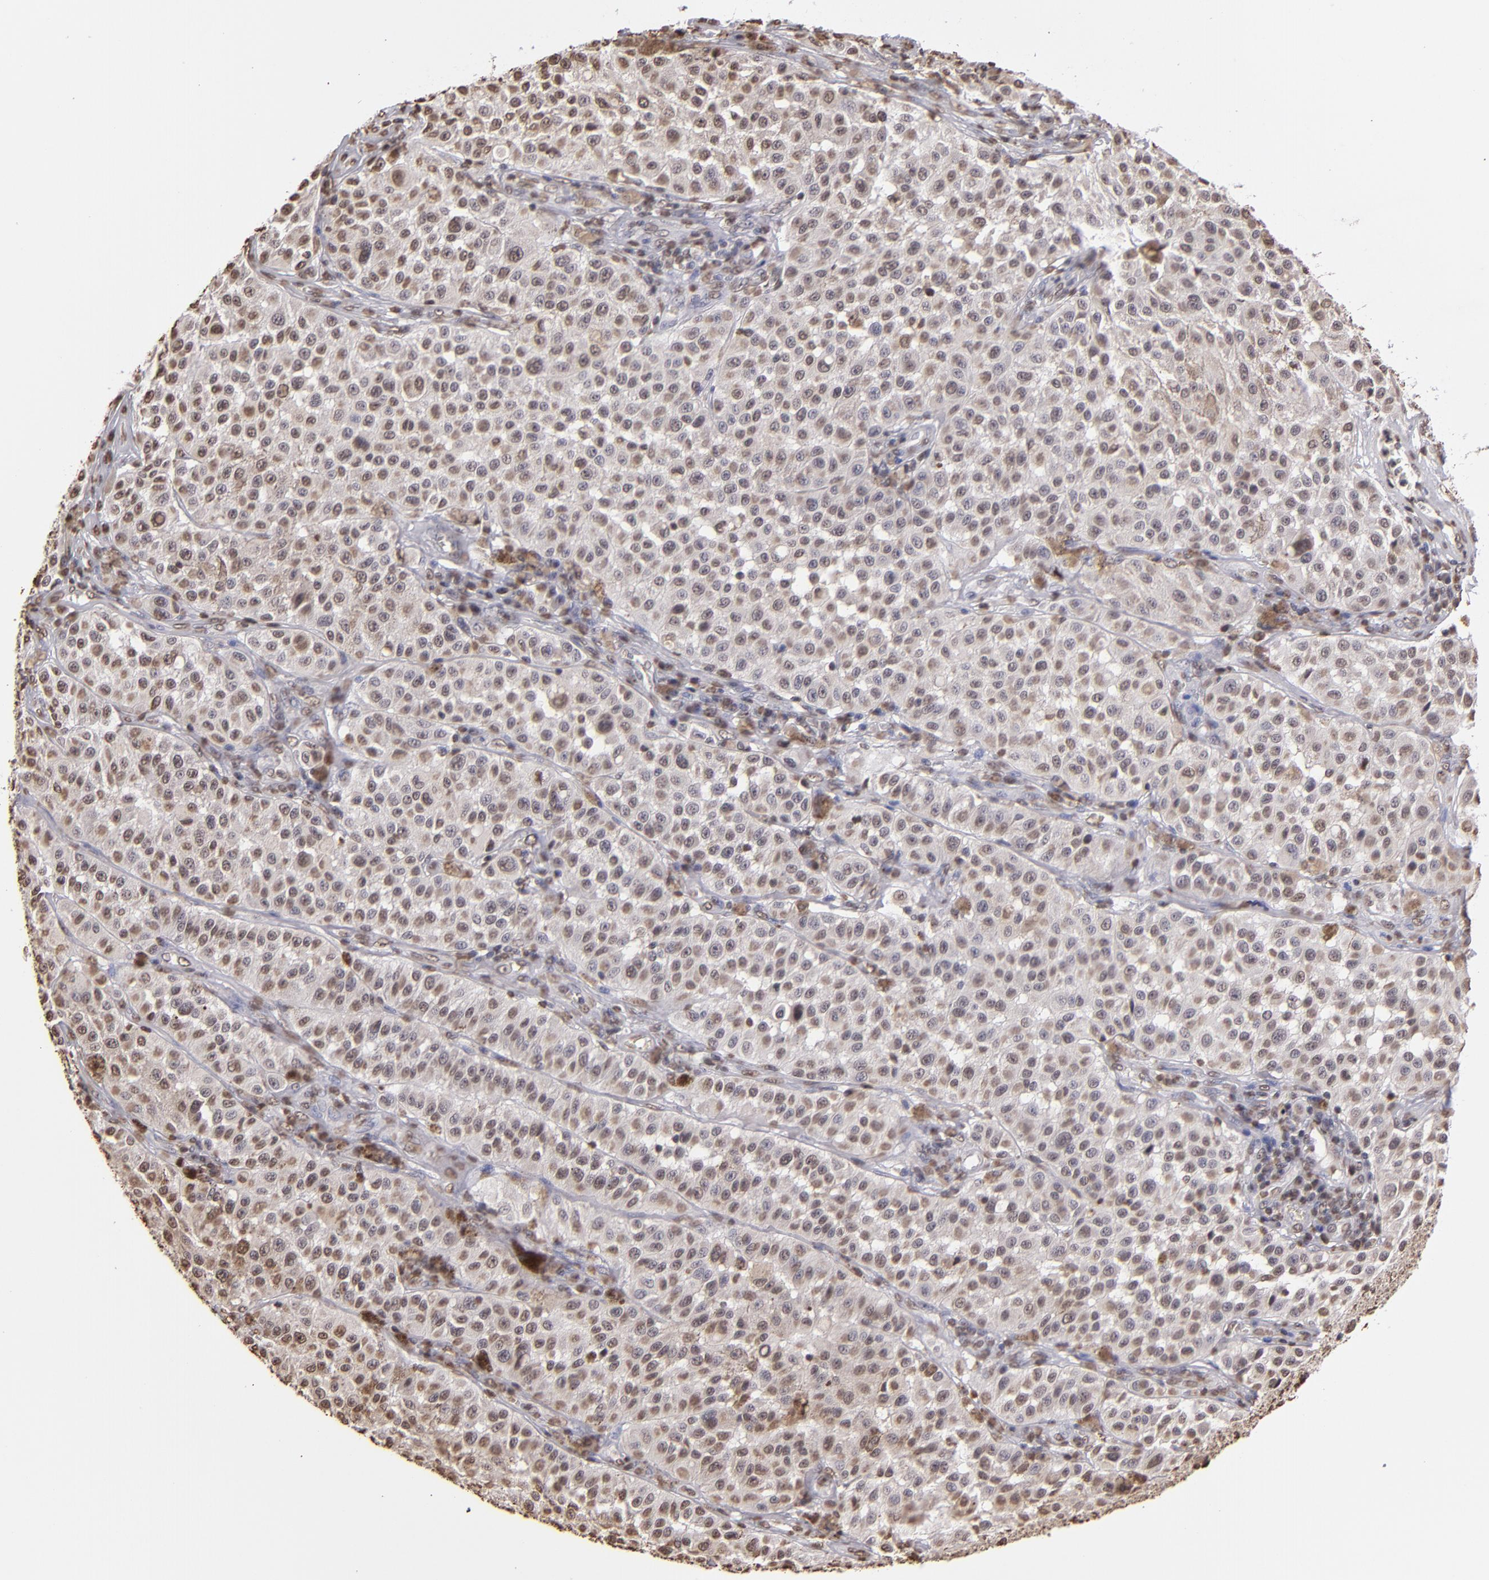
{"staining": {"intensity": "weak", "quantity": "<25%", "location": "nuclear"}, "tissue": "melanoma", "cell_type": "Tumor cells", "image_type": "cancer", "snomed": [{"axis": "morphology", "description": "Malignant melanoma, NOS"}, {"axis": "topography", "description": "Skin"}], "caption": "This is a photomicrograph of IHC staining of melanoma, which shows no expression in tumor cells.", "gene": "LBX1", "patient": {"sex": "female", "age": 64}}